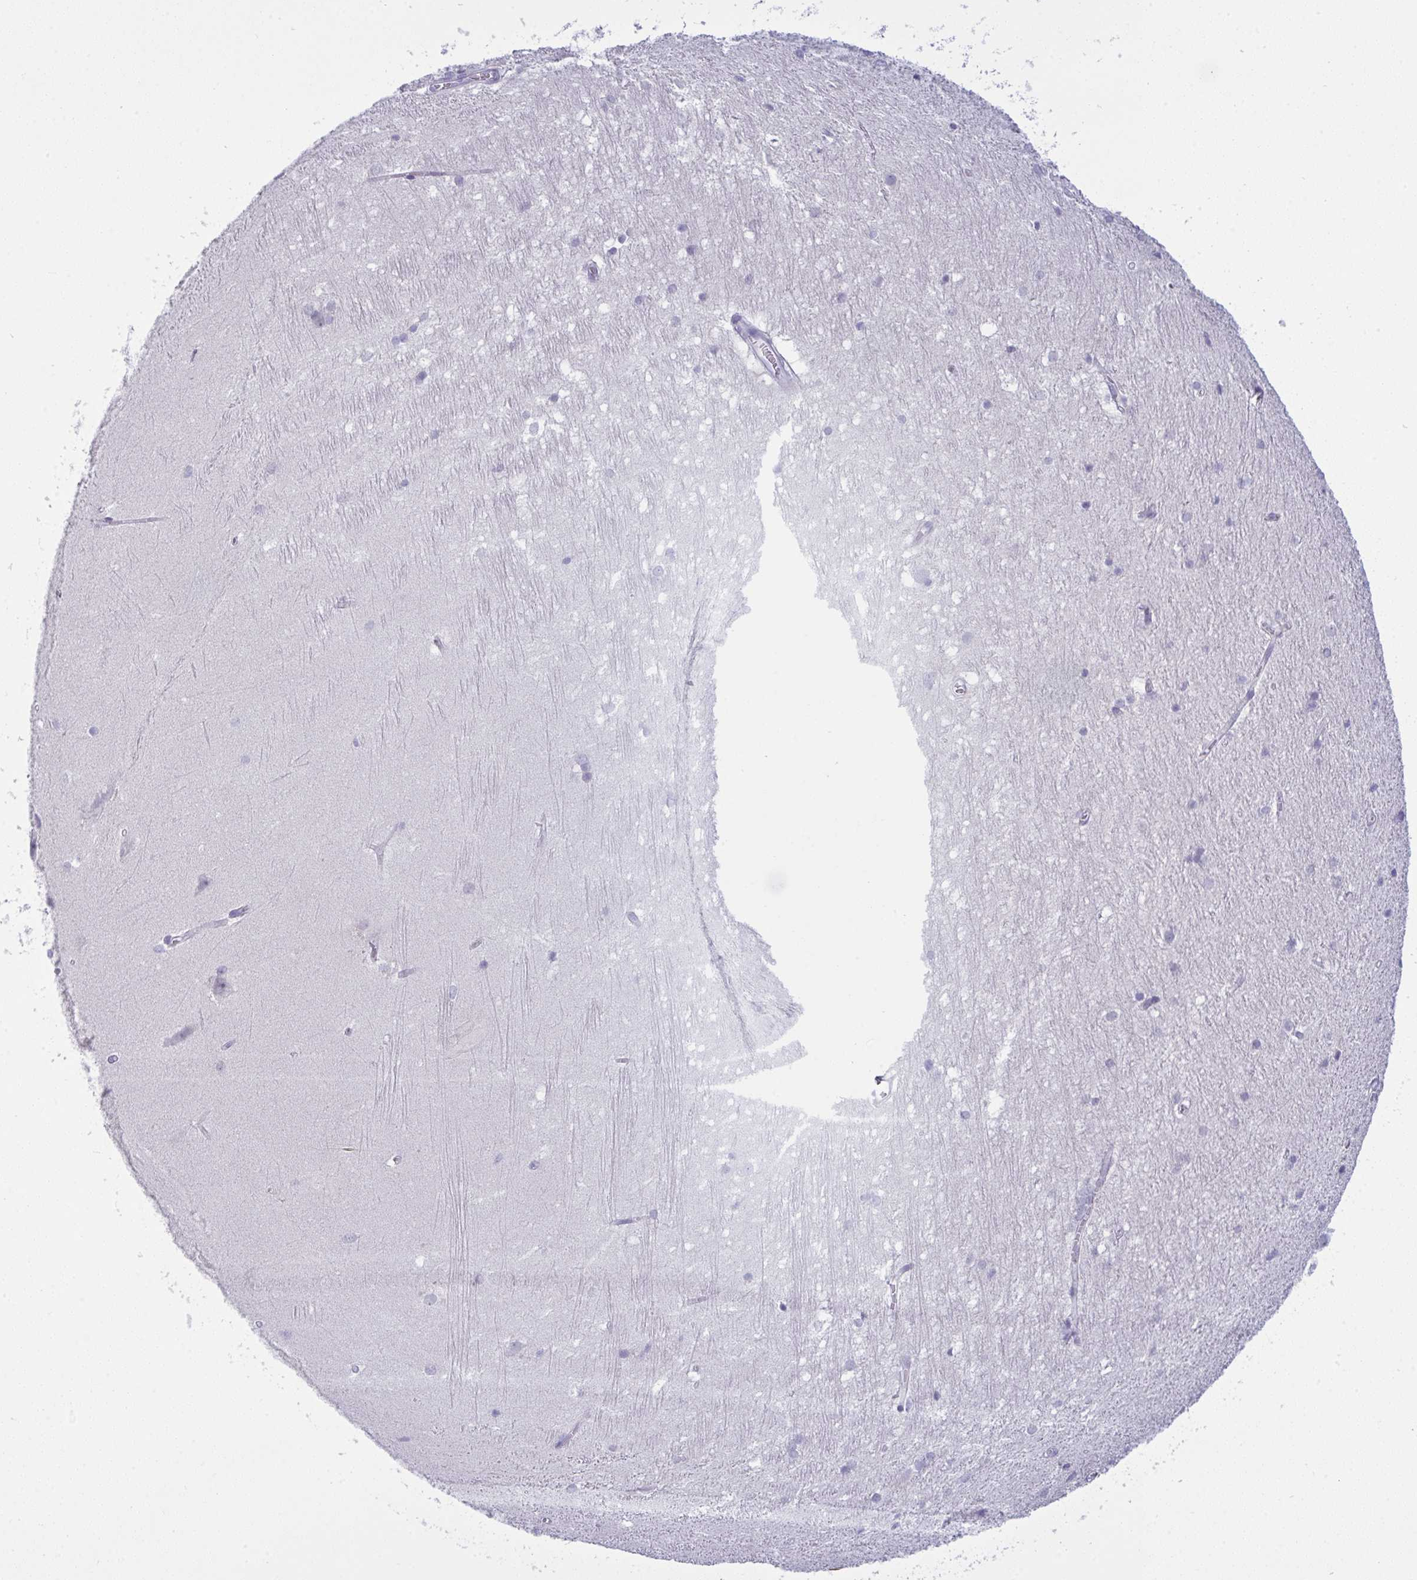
{"staining": {"intensity": "negative", "quantity": "none", "location": "none"}, "tissue": "hippocampus", "cell_type": "Glial cells", "image_type": "normal", "snomed": [{"axis": "morphology", "description": "Normal tissue, NOS"}, {"axis": "topography", "description": "Cerebral cortex"}, {"axis": "topography", "description": "Hippocampus"}], "caption": "High magnification brightfield microscopy of benign hippocampus stained with DAB (3,3'-diaminobenzidine) (brown) and counterstained with hematoxylin (blue): glial cells show no significant positivity. (DAB immunohistochemistry (IHC), high magnification).", "gene": "TENT5D", "patient": {"sex": "female", "age": 19}}